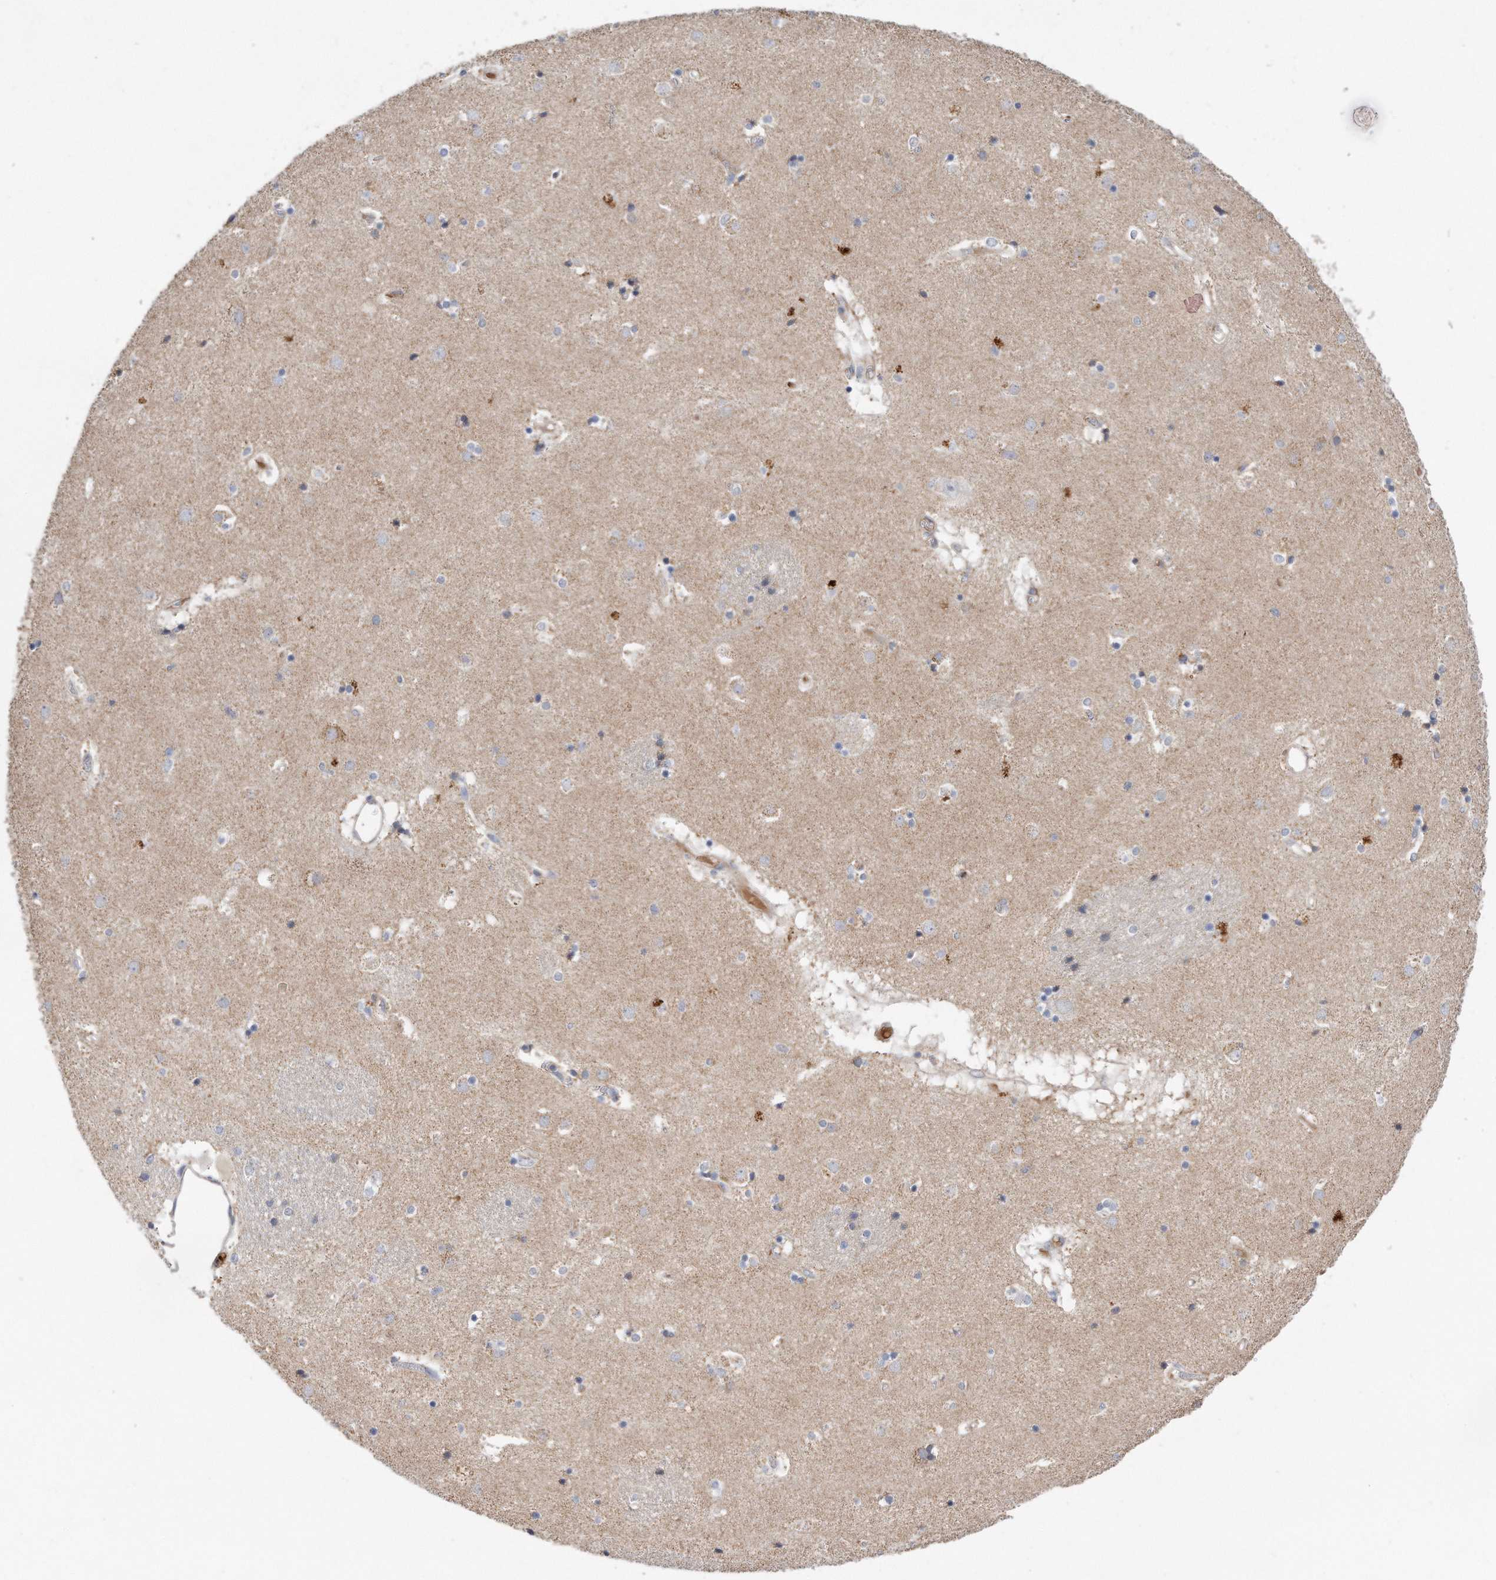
{"staining": {"intensity": "negative", "quantity": "none", "location": "none"}, "tissue": "caudate", "cell_type": "Glial cells", "image_type": "normal", "snomed": [{"axis": "morphology", "description": "Normal tissue, NOS"}, {"axis": "topography", "description": "Lateral ventricle wall"}], "caption": "A high-resolution photomicrograph shows IHC staining of normal caudate, which exhibits no significant positivity in glial cells.", "gene": "CDH12", "patient": {"sex": "male", "age": 70}}